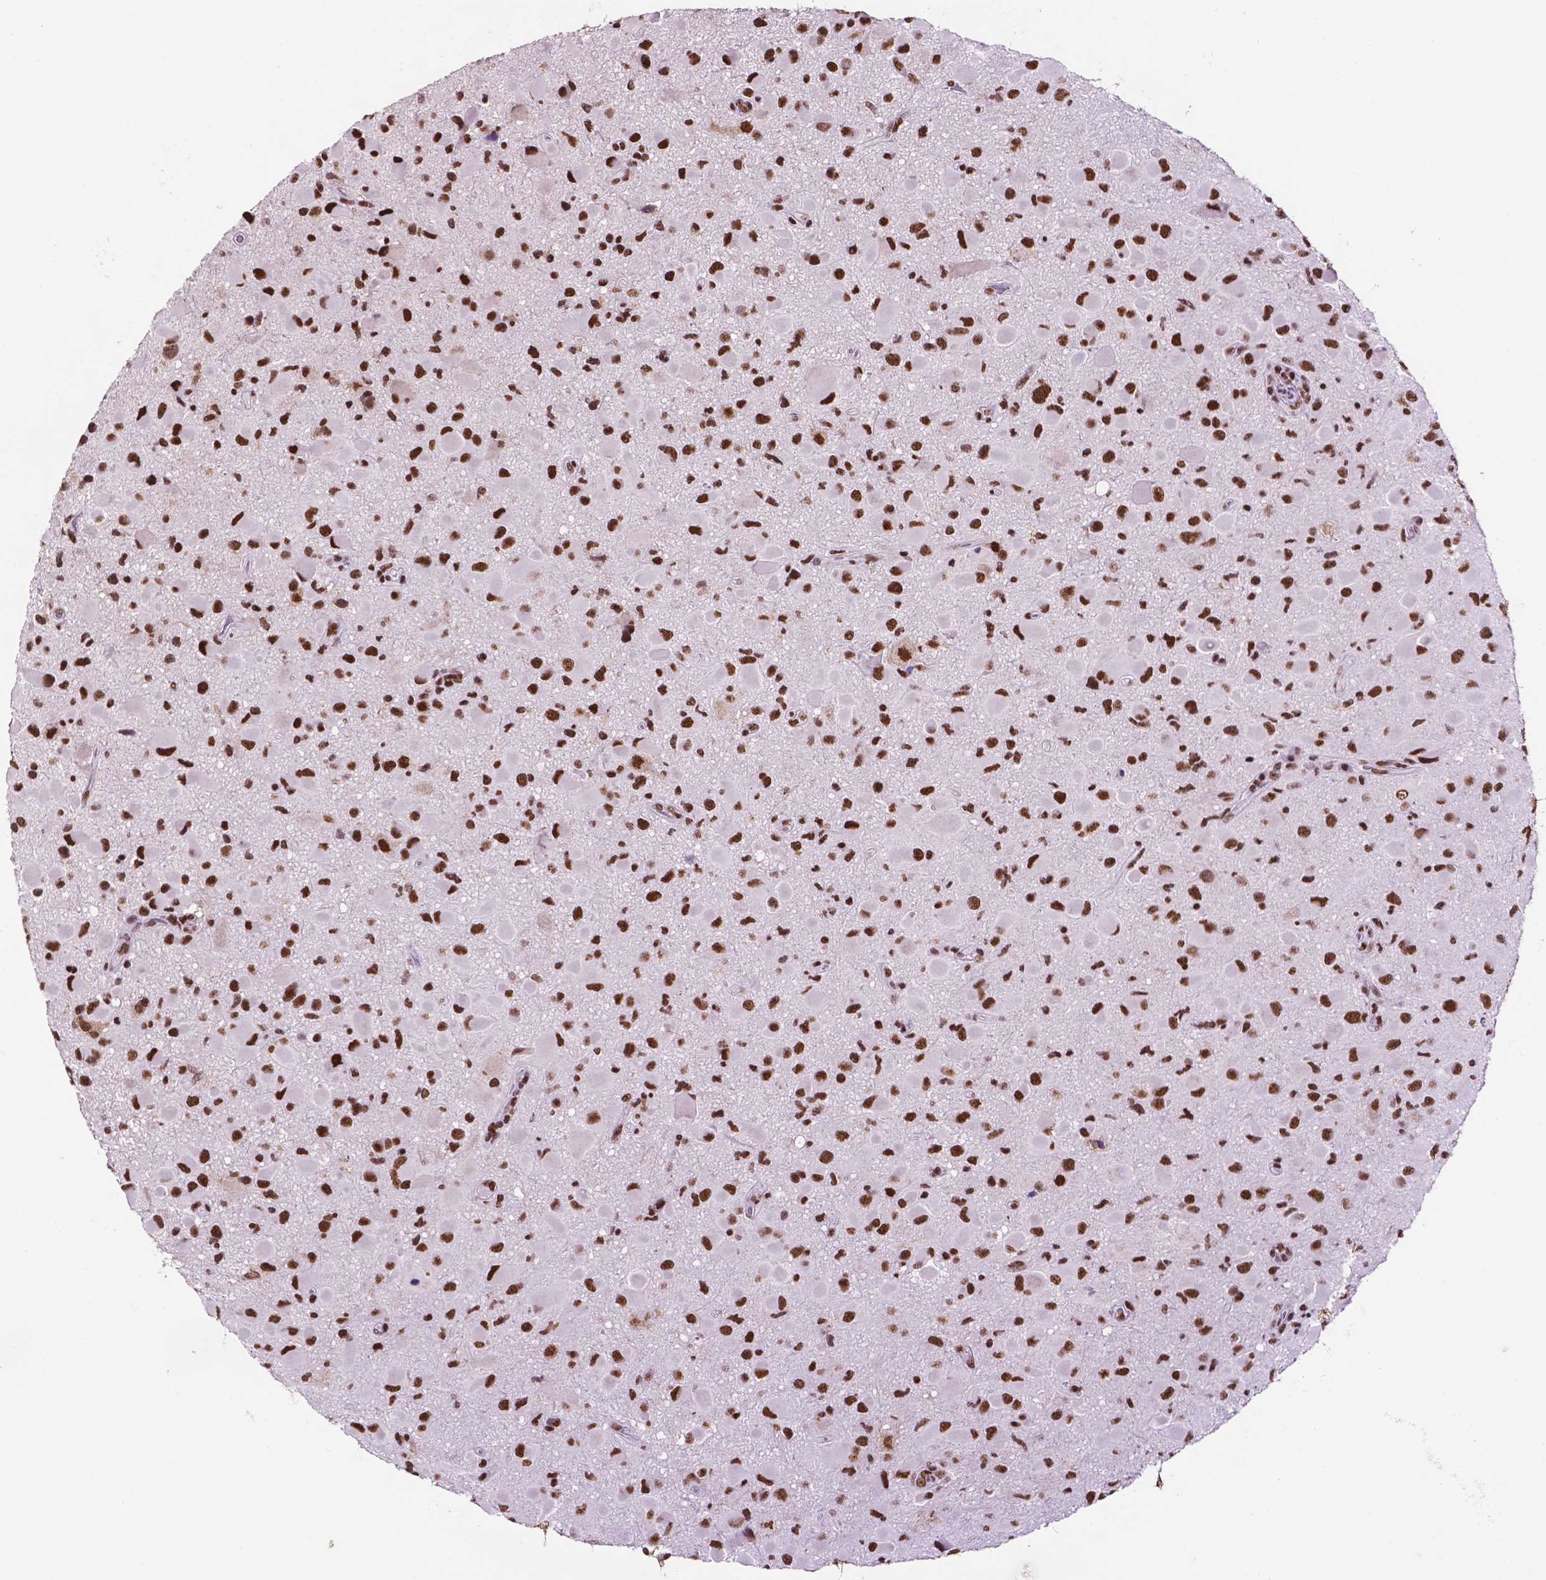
{"staining": {"intensity": "strong", "quantity": ">75%", "location": "nuclear"}, "tissue": "glioma", "cell_type": "Tumor cells", "image_type": "cancer", "snomed": [{"axis": "morphology", "description": "Glioma, malignant, Low grade"}, {"axis": "topography", "description": "Brain"}], "caption": "The histopathology image demonstrates staining of glioma, revealing strong nuclear protein expression (brown color) within tumor cells. The staining was performed using DAB (3,3'-diaminobenzidine), with brown indicating positive protein expression. Nuclei are stained blue with hematoxylin.", "gene": "CCAR2", "patient": {"sex": "female", "age": 32}}